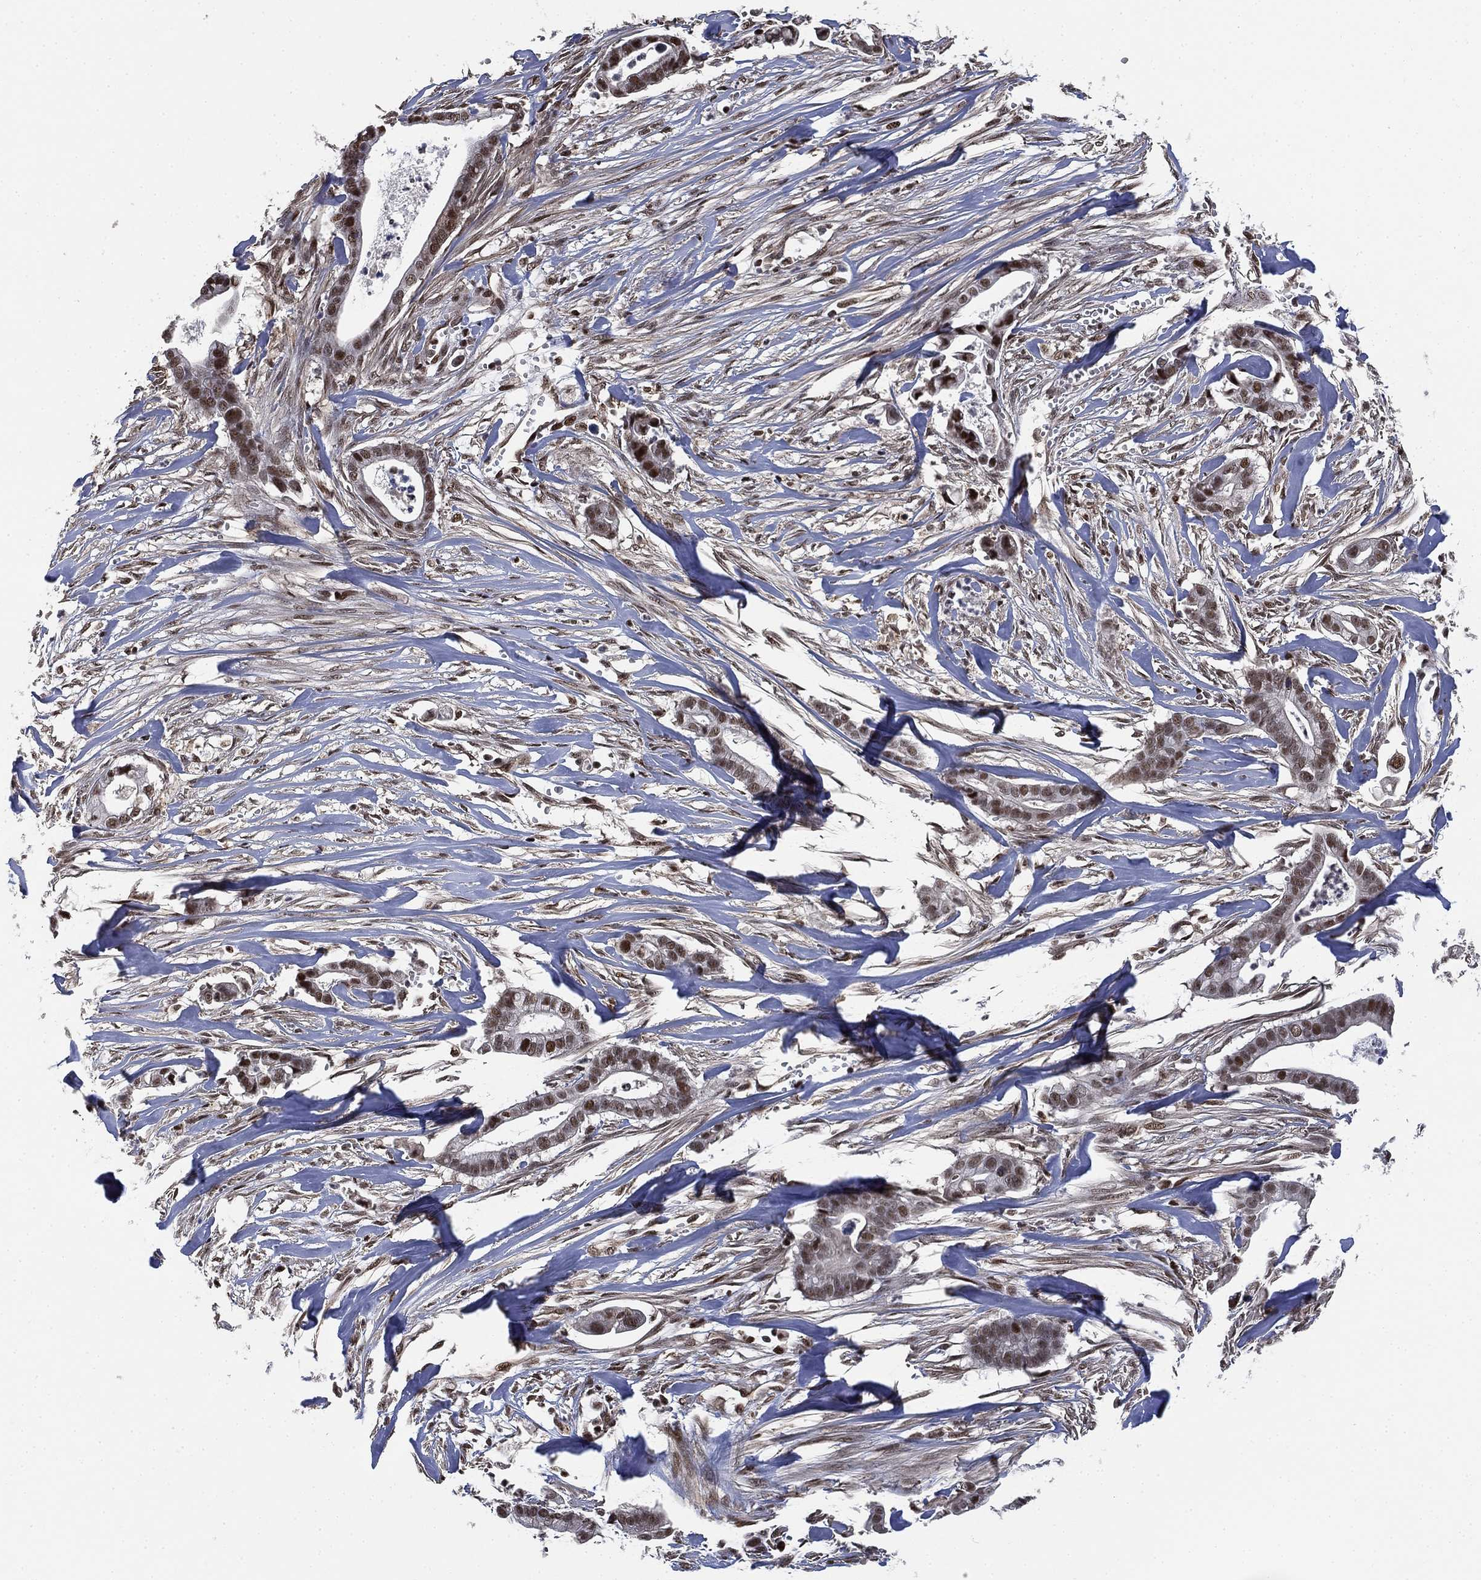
{"staining": {"intensity": "moderate", "quantity": "25%-75%", "location": "nuclear"}, "tissue": "pancreatic cancer", "cell_type": "Tumor cells", "image_type": "cancer", "snomed": [{"axis": "morphology", "description": "Adenocarcinoma, NOS"}, {"axis": "topography", "description": "Pancreas"}], "caption": "This photomicrograph demonstrates pancreatic cancer (adenocarcinoma) stained with immunohistochemistry to label a protein in brown. The nuclear of tumor cells show moderate positivity for the protein. Nuclei are counter-stained blue.", "gene": "ZSCAN30", "patient": {"sex": "male", "age": 61}}